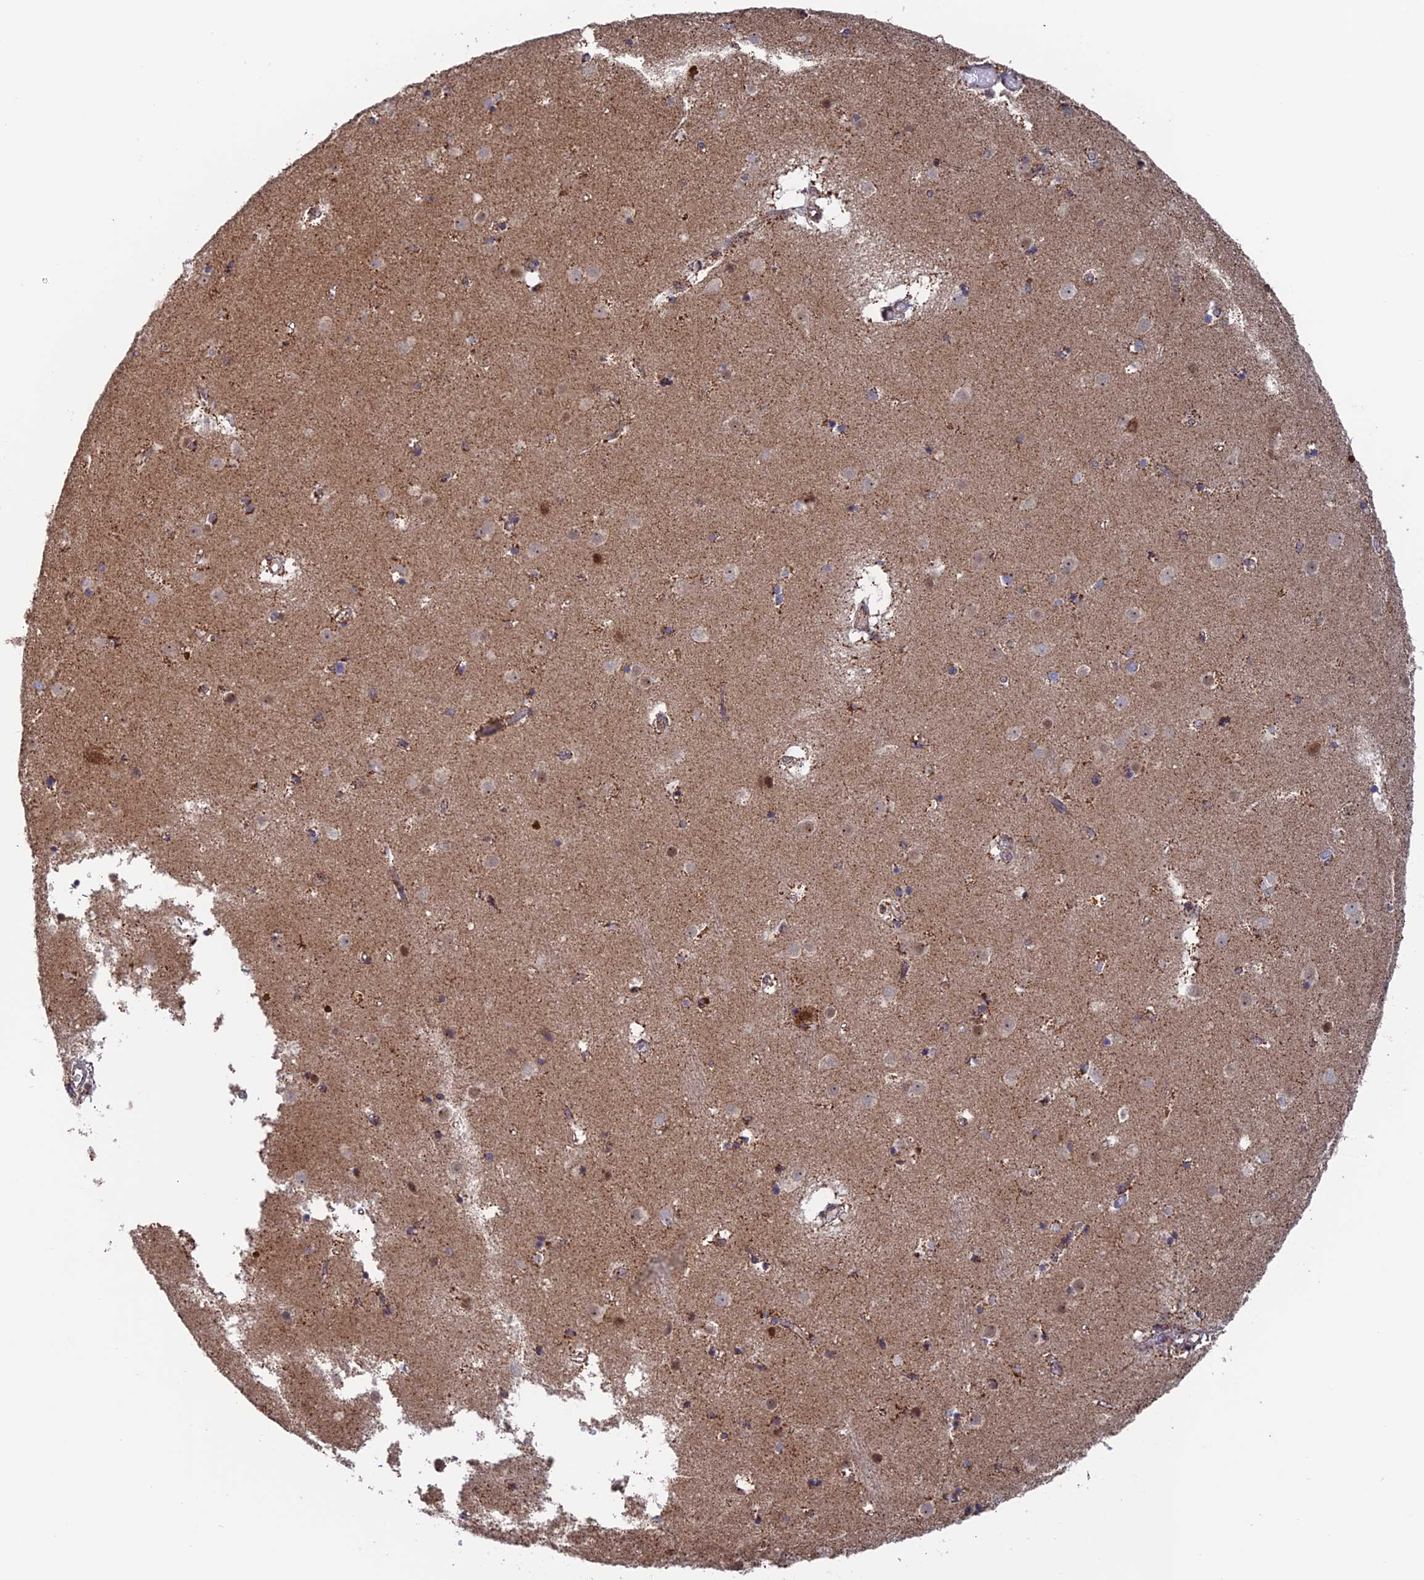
{"staining": {"intensity": "weak", "quantity": "<25%", "location": "cytoplasmic/membranous"}, "tissue": "caudate", "cell_type": "Glial cells", "image_type": "normal", "snomed": [{"axis": "morphology", "description": "Normal tissue, NOS"}, {"axis": "topography", "description": "Lateral ventricle wall"}], "caption": "Immunohistochemistry of normal caudate displays no expression in glial cells.", "gene": "DTYMK", "patient": {"sex": "male", "age": 70}}